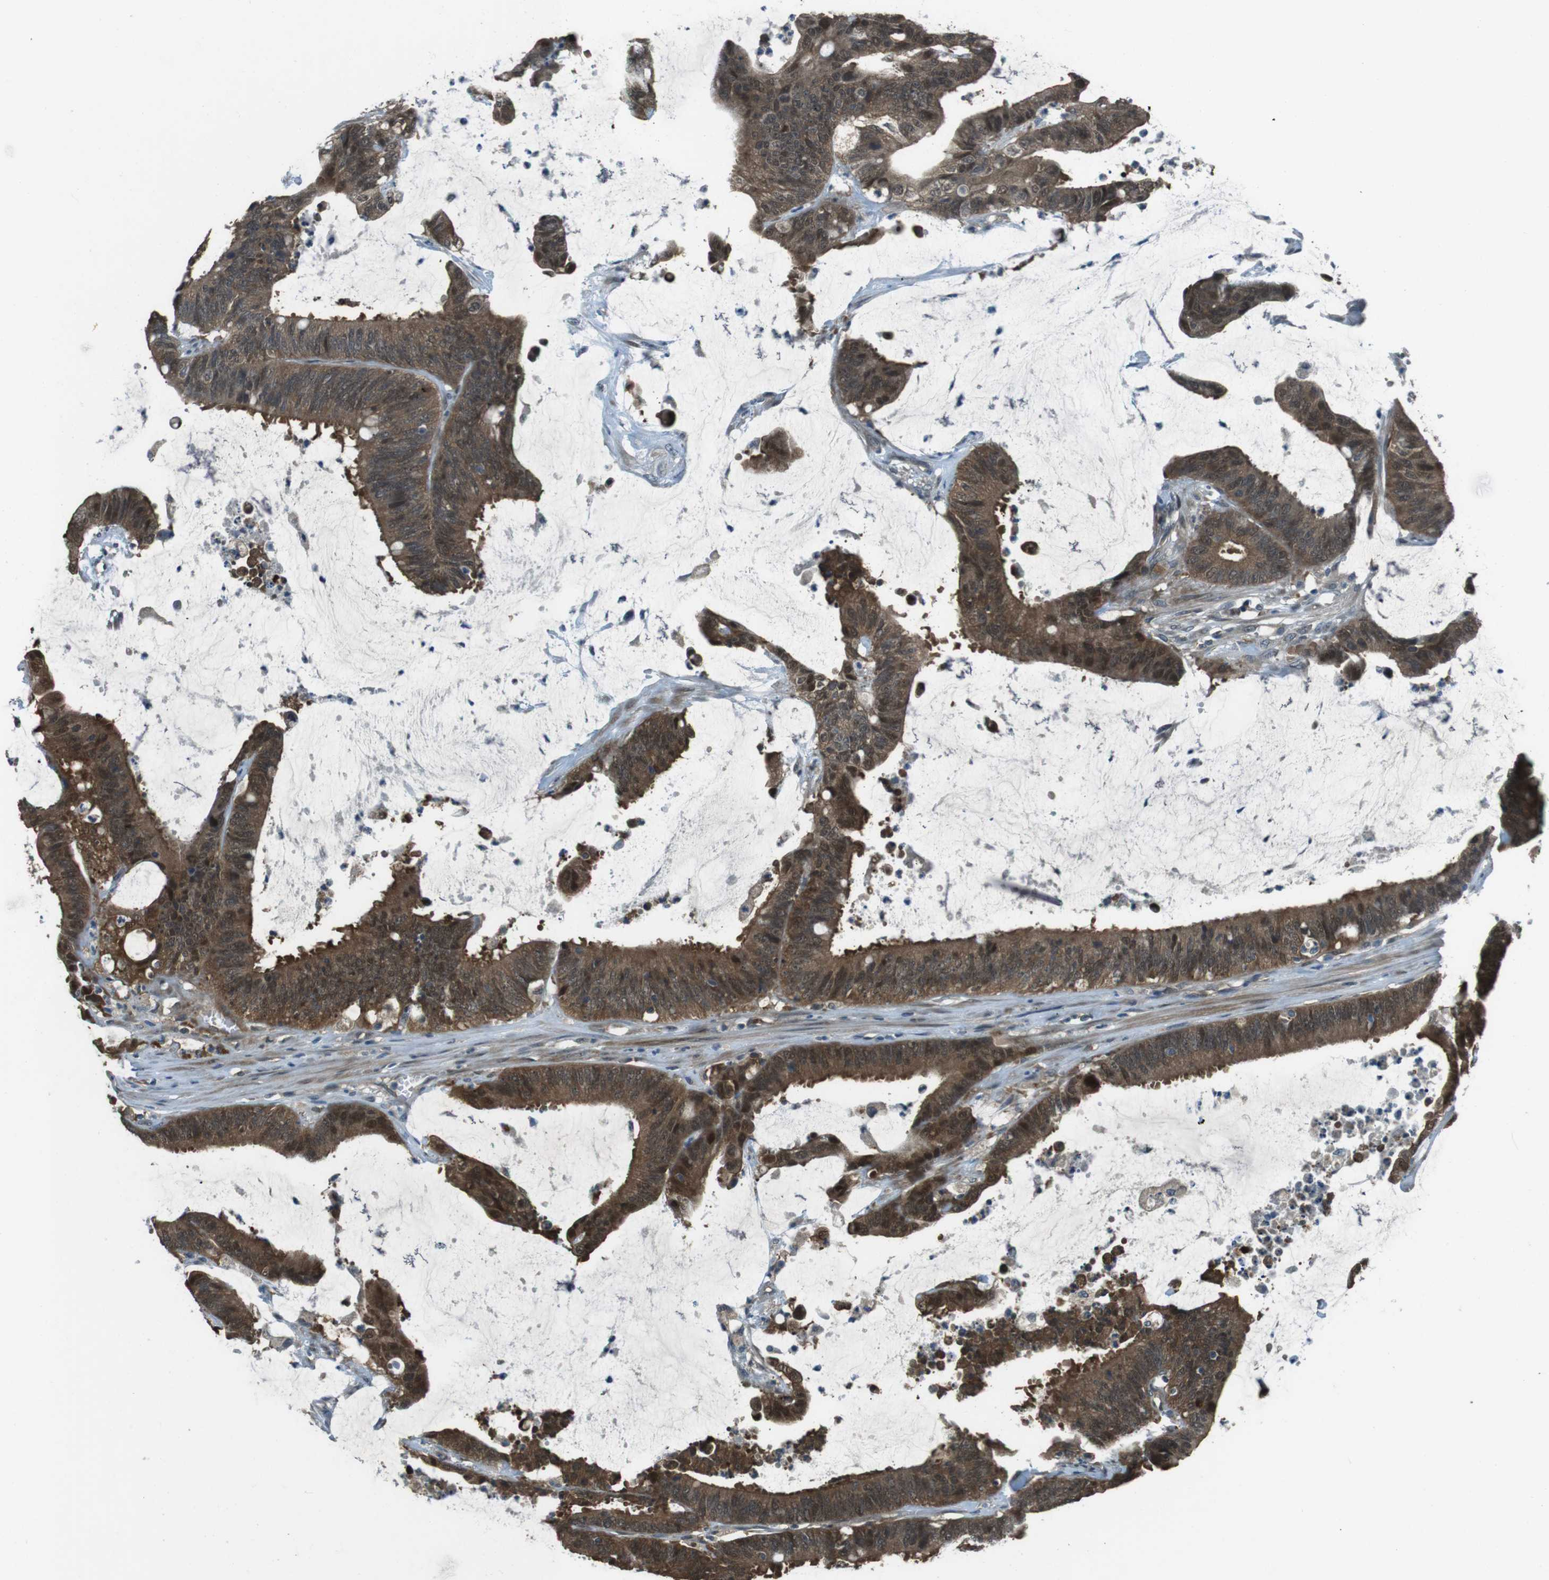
{"staining": {"intensity": "strong", "quantity": ">75%", "location": "cytoplasmic/membranous"}, "tissue": "colorectal cancer", "cell_type": "Tumor cells", "image_type": "cancer", "snomed": [{"axis": "morphology", "description": "Adenocarcinoma, NOS"}, {"axis": "topography", "description": "Rectum"}], "caption": "Immunohistochemical staining of human adenocarcinoma (colorectal) reveals strong cytoplasmic/membranous protein staining in approximately >75% of tumor cells.", "gene": "MFAP3", "patient": {"sex": "female", "age": 66}}